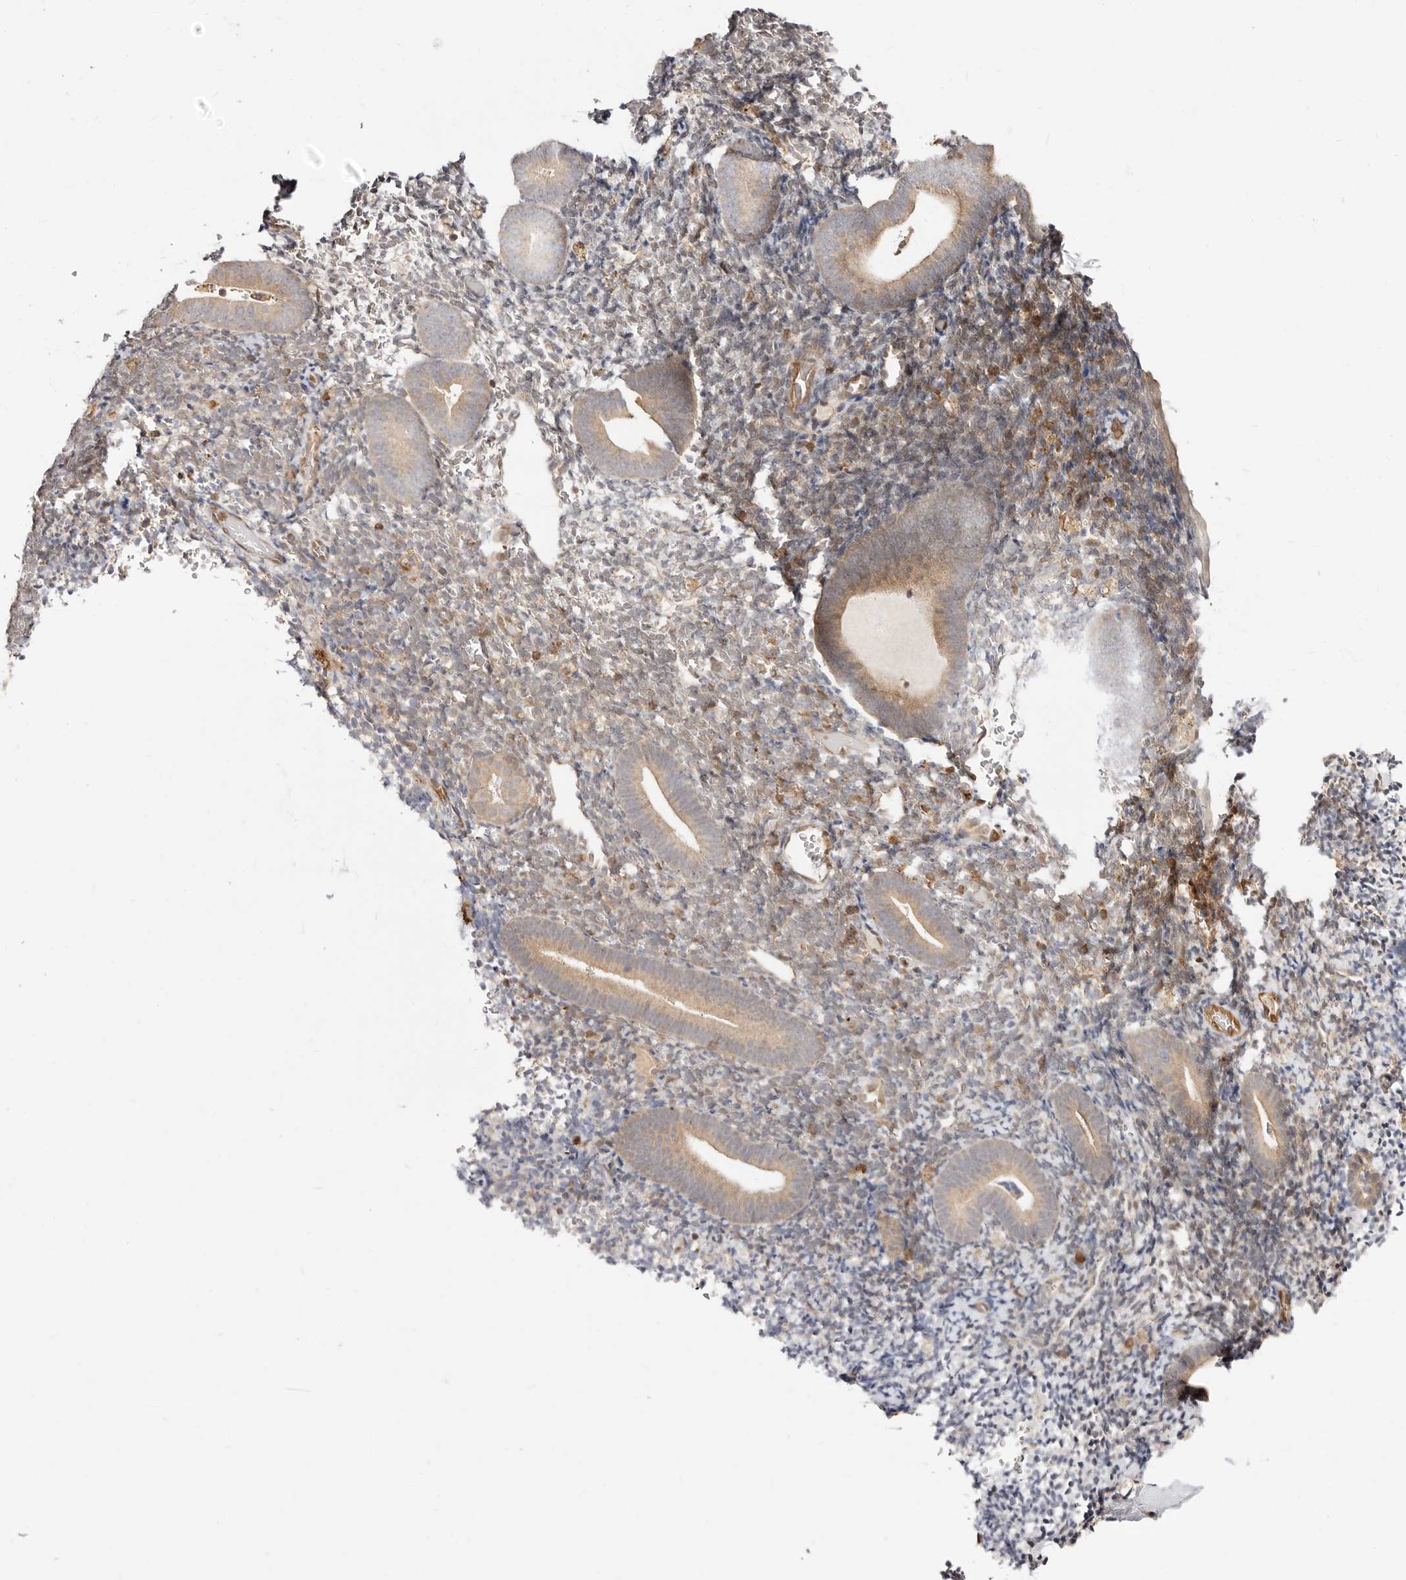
{"staining": {"intensity": "negative", "quantity": "none", "location": "none"}, "tissue": "endometrium", "cell_type": "Cells in endometrial stroma", "image_type": "normal", "snomed": [{"axis": "morphology", "description": "Normal tissue, NOS"}, {"axis": "topography", "description": "Endometrium"}], "caption": "Cells in endometrial stroma are negative for brown protein staining in unremarkable endometrium. (Brightfield microscopy of DAB immunohistochemistry at high magnification).", "gene": "STAT5A", "patient": {"sex": "female", "age": 51}}